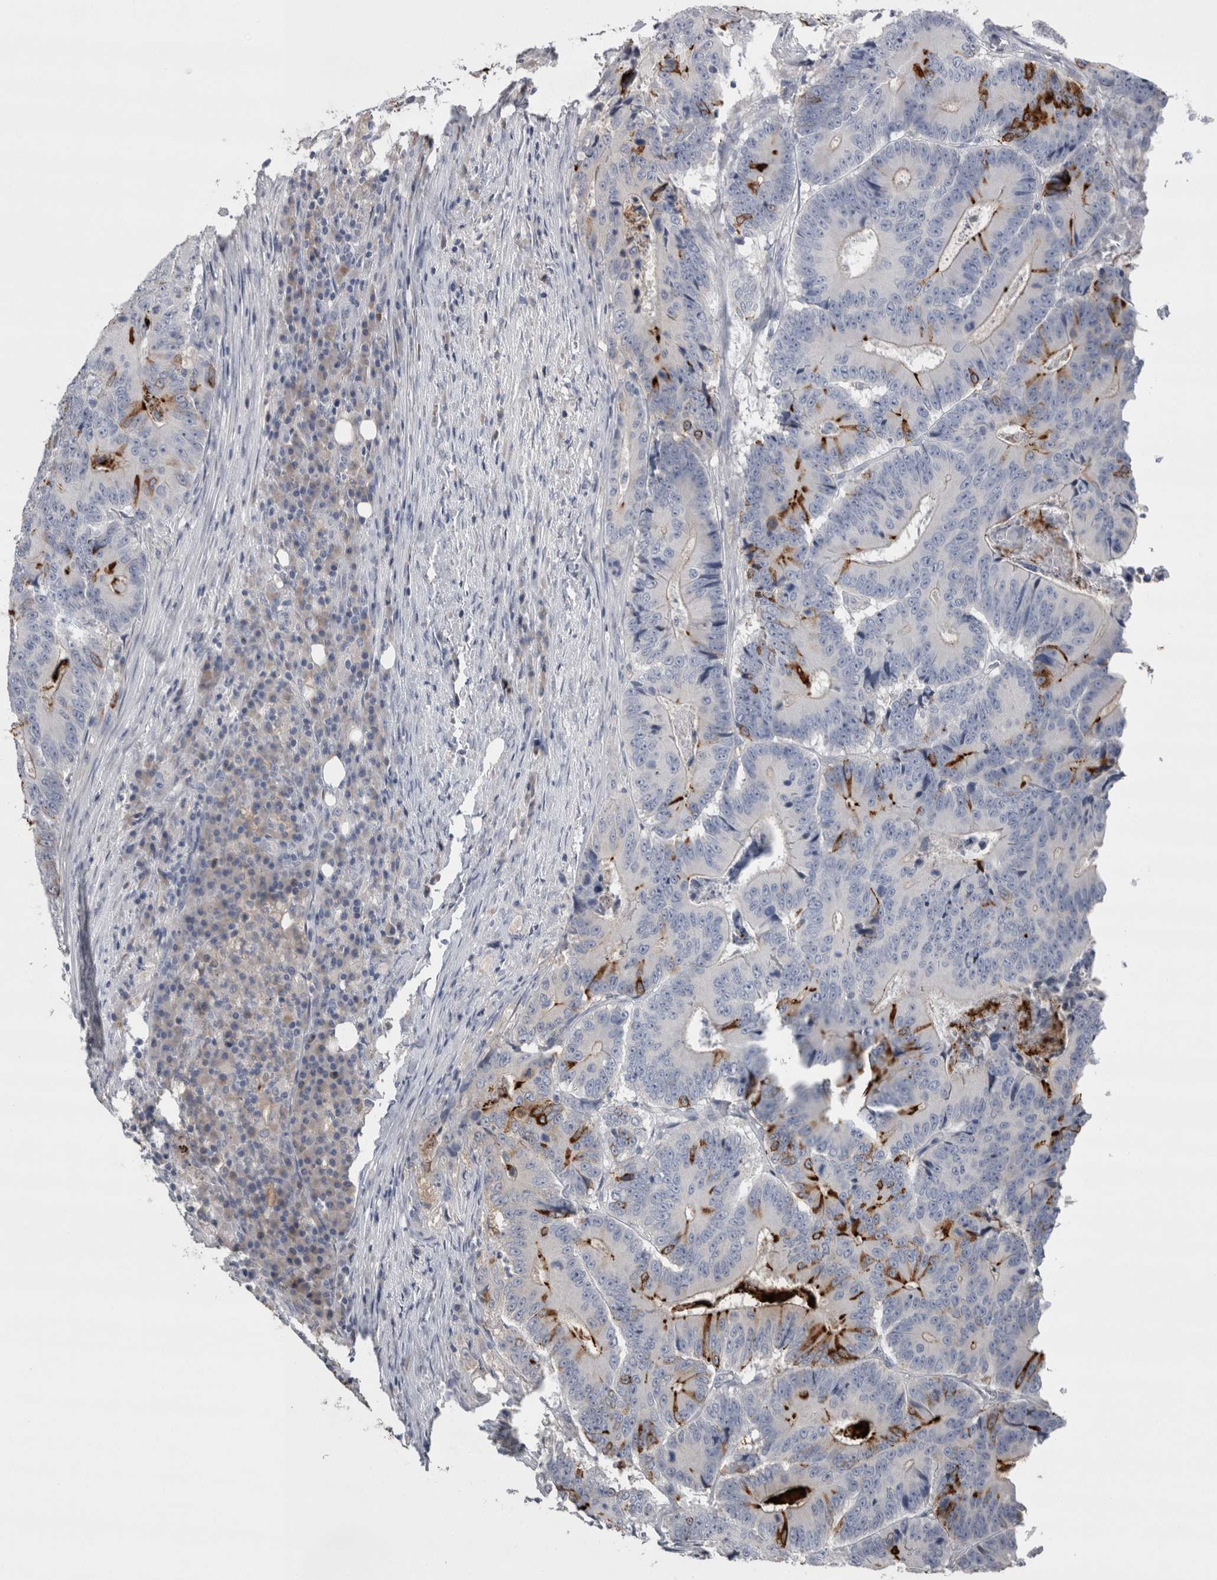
{"staining": {"intensity": "moderate", "quantity": "<25%", "location": "cytoplasmic/membranous"}, "tissue": "colorectal cancer", "cell_type": "Tumor cells", "image_type": "cancer", "snomed": [{"axis": "morphology", "description": "Adenocarcinoma, NOS"}, {"axis": "topography", "description": "Colon"}], "caption": "This image exhibits IHC staining of human colorectal cancer (adenocarcinoma), with low moderate cytoplasmic/membranous expression in approximately <25% of tumor cells.", "gene": "REG1A", "patient": {"sex": "male", "age": 83}}